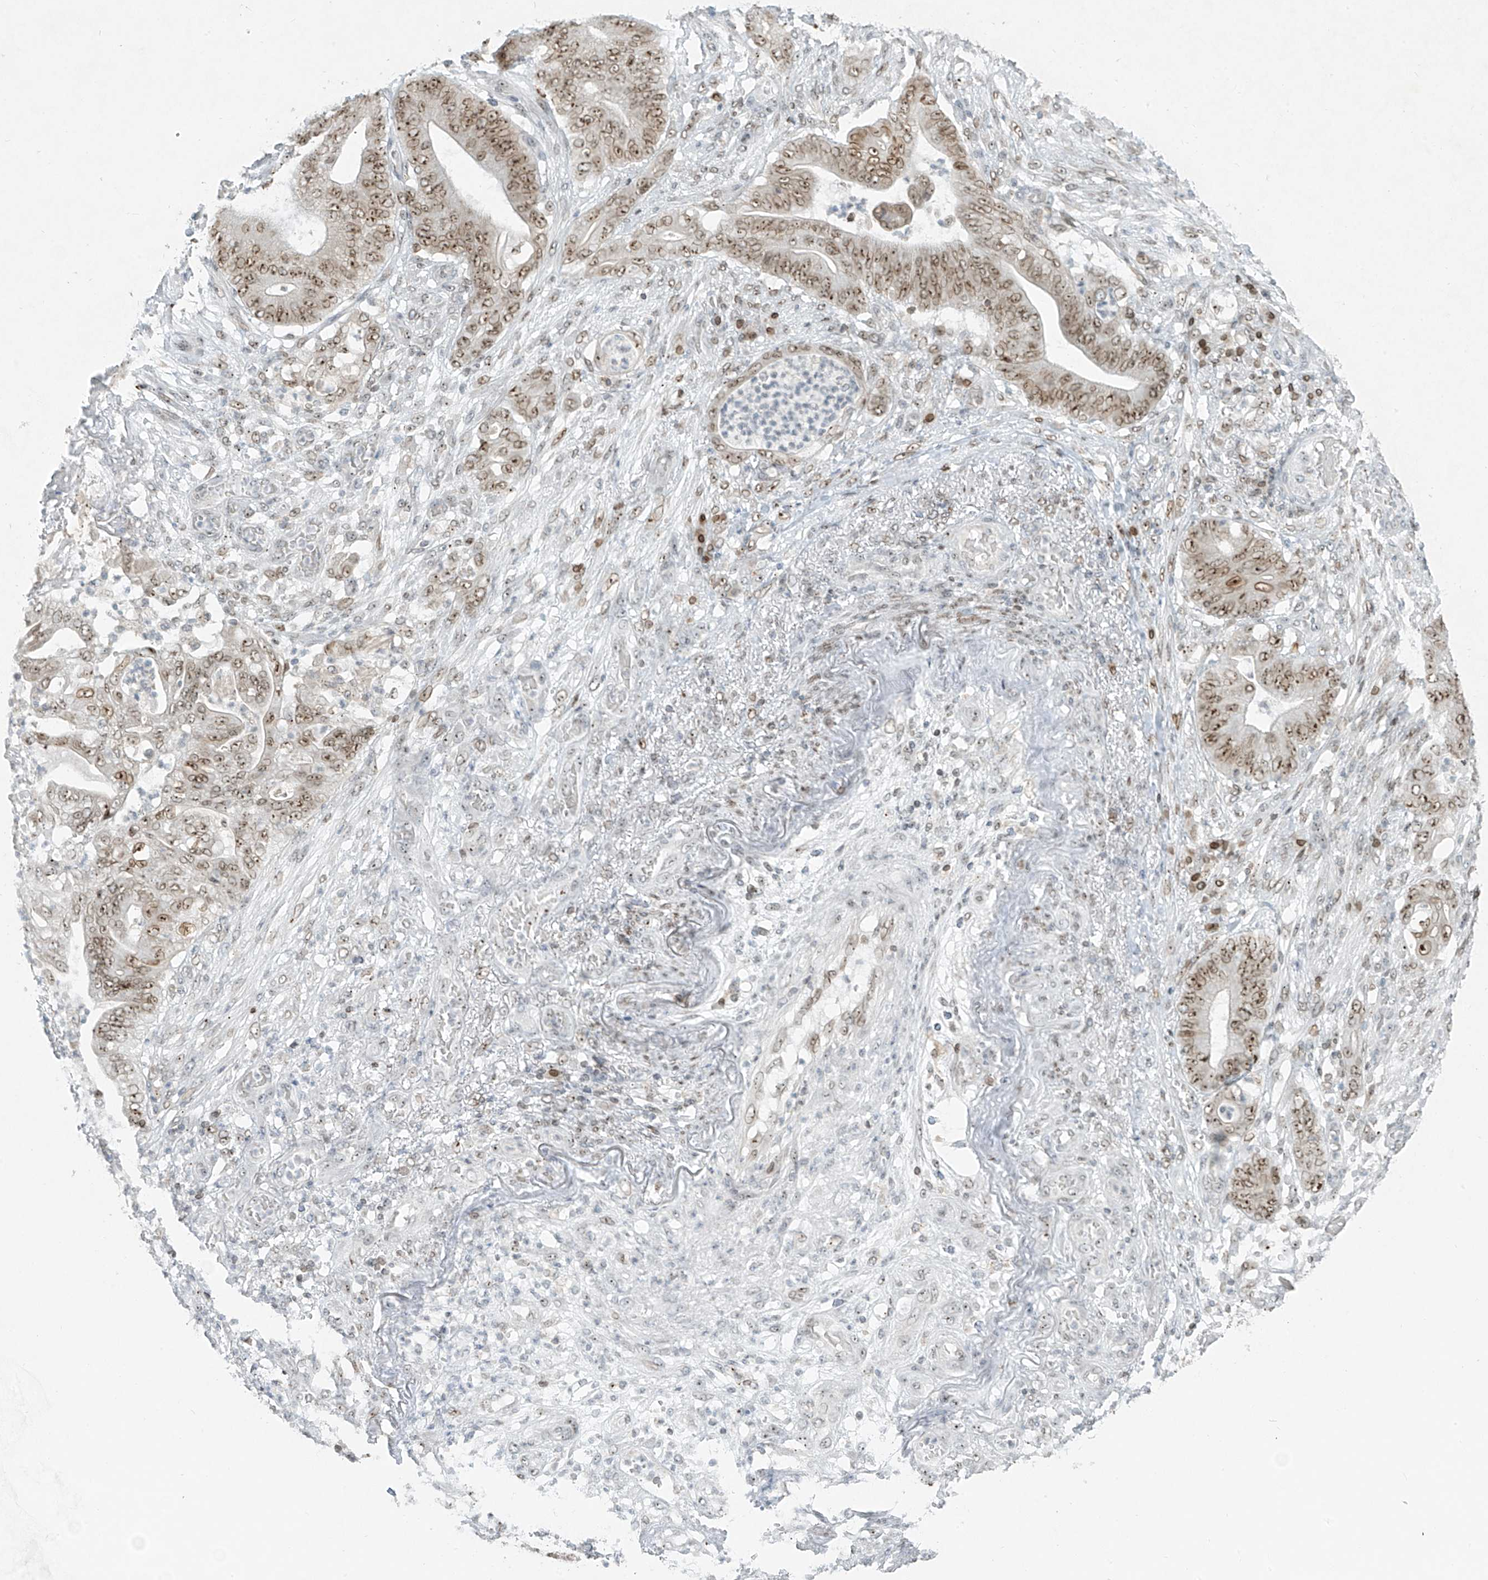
{"staining": {"intensity": "moderate", "quantity": ">75%", "location": "cytoplasmic/membranous,nuclear"}, "tissue": "stomach cancer", "cell_type": "Tumor cells", "image_type": "cancer", "snomed": [{"axis": "morphology", "description": "Adenocarcinoma, NOS"}, {"axis": "topography", "description": "Stomach"}], "caption": "Immunohistochemical staining of human stomach cancer (adenocarcinoma) demonstrates moderate cytoplasmic/membranous and nuclear protein staining in approximately >75% of tumor cells. The protein of interest is stained brown, and the nuclei are stained in blue (DAB (3,3'-diaminobenzidine) IHC with brightfield microscopy, high magnification).", "gene": "SAMD15", "patient": {"sex": "female", "age": 73}}